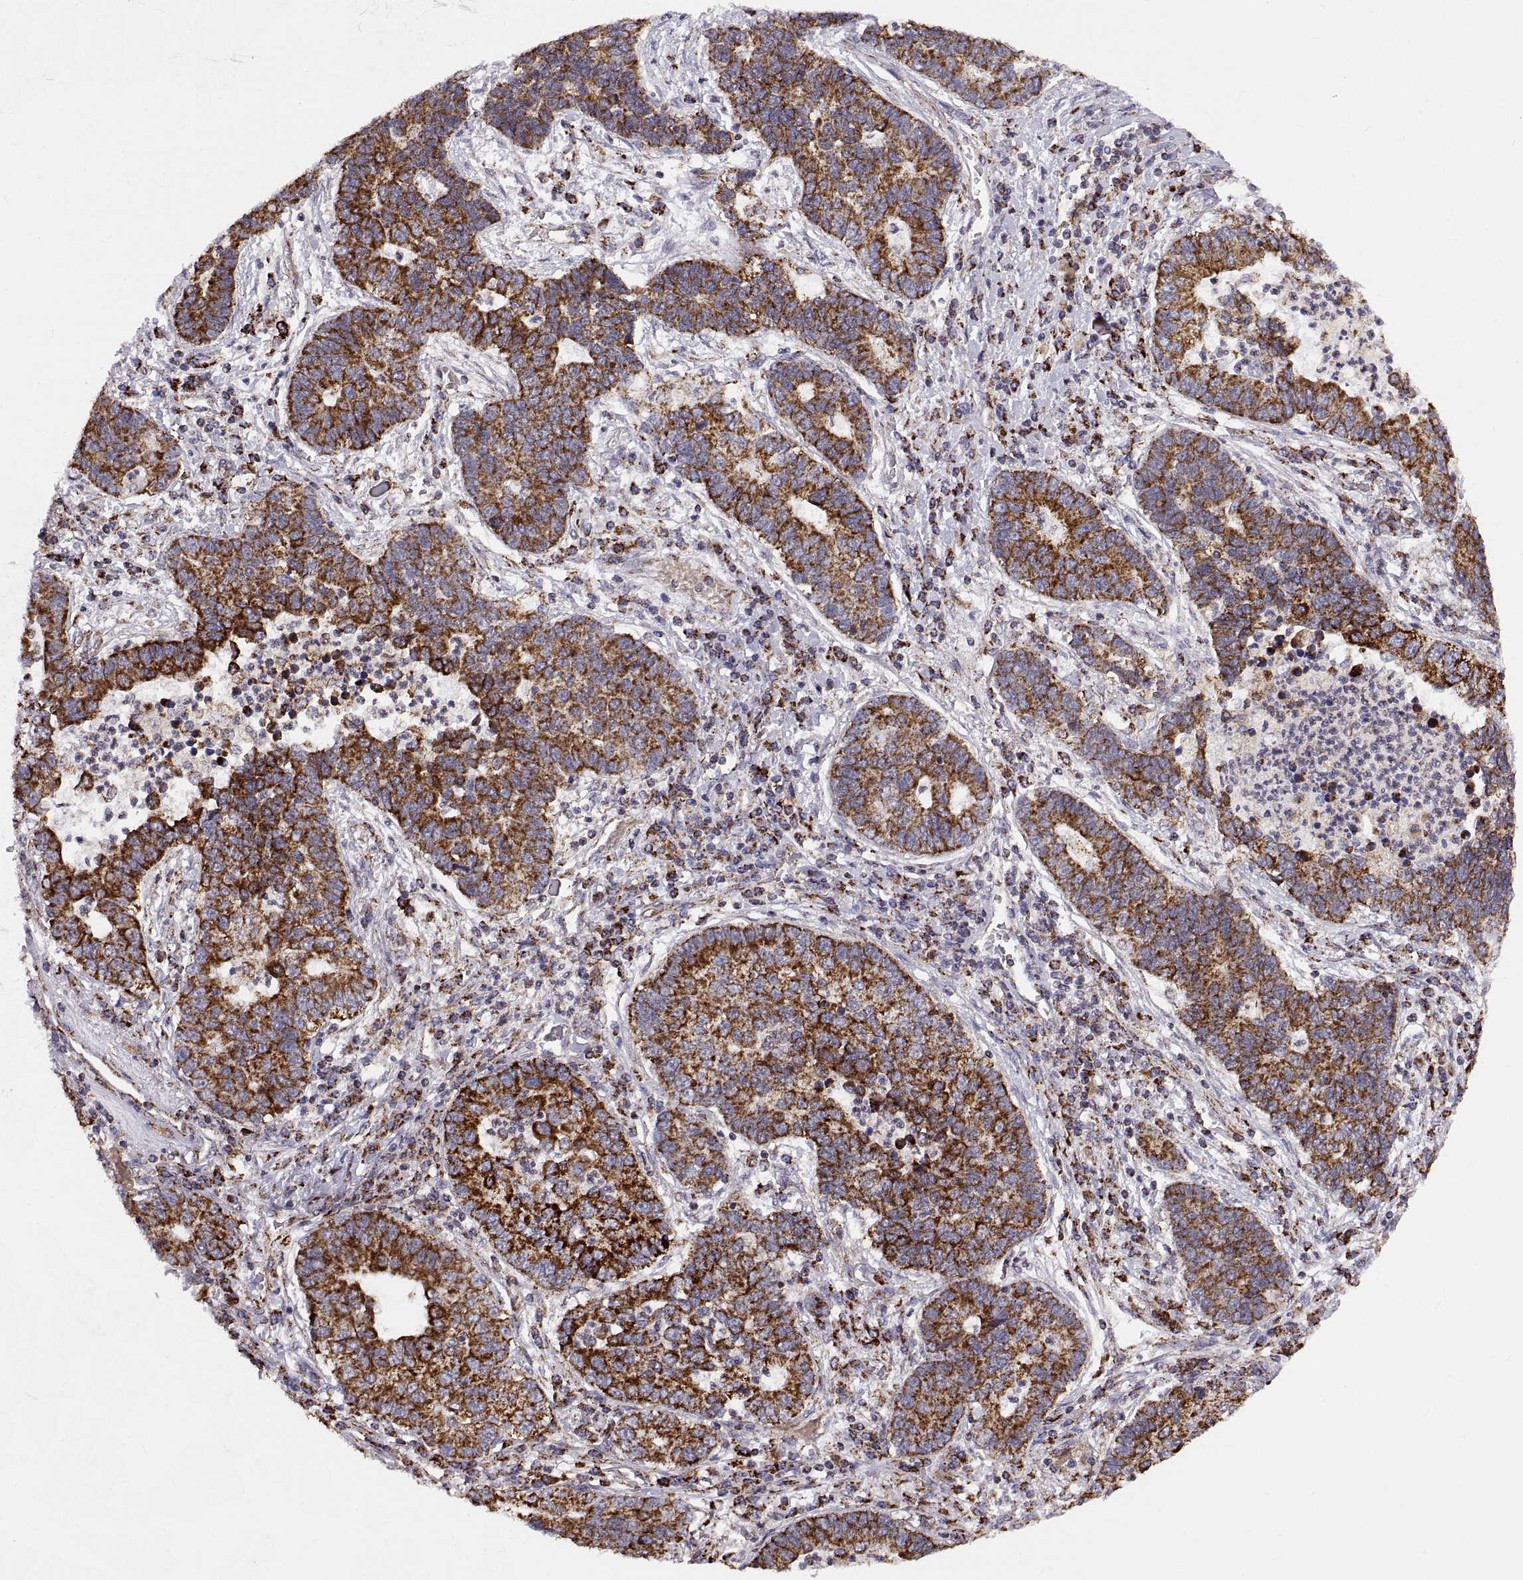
{"staining": {"intensity": "strong", "quantity": ">75%", "location": "cytoplasmic/membranous"}, "tissue": "lung cancer", "cell_type": "Tumor cells", "image_type": "cancer", "snomed": [{"axis": "morphology", "description": "Adenocarcinoma, NOS"}, {"axis": "topography", "description": "Lung"}], "caption": "Brown immunohistochemical staining in lung adenocarcinoma demonstrates strong cytoplasmic/membranous staining in approximately >75% of tumor cells.", "gene": "ARSD", "patient": {"sex": "female", "age": 57}}